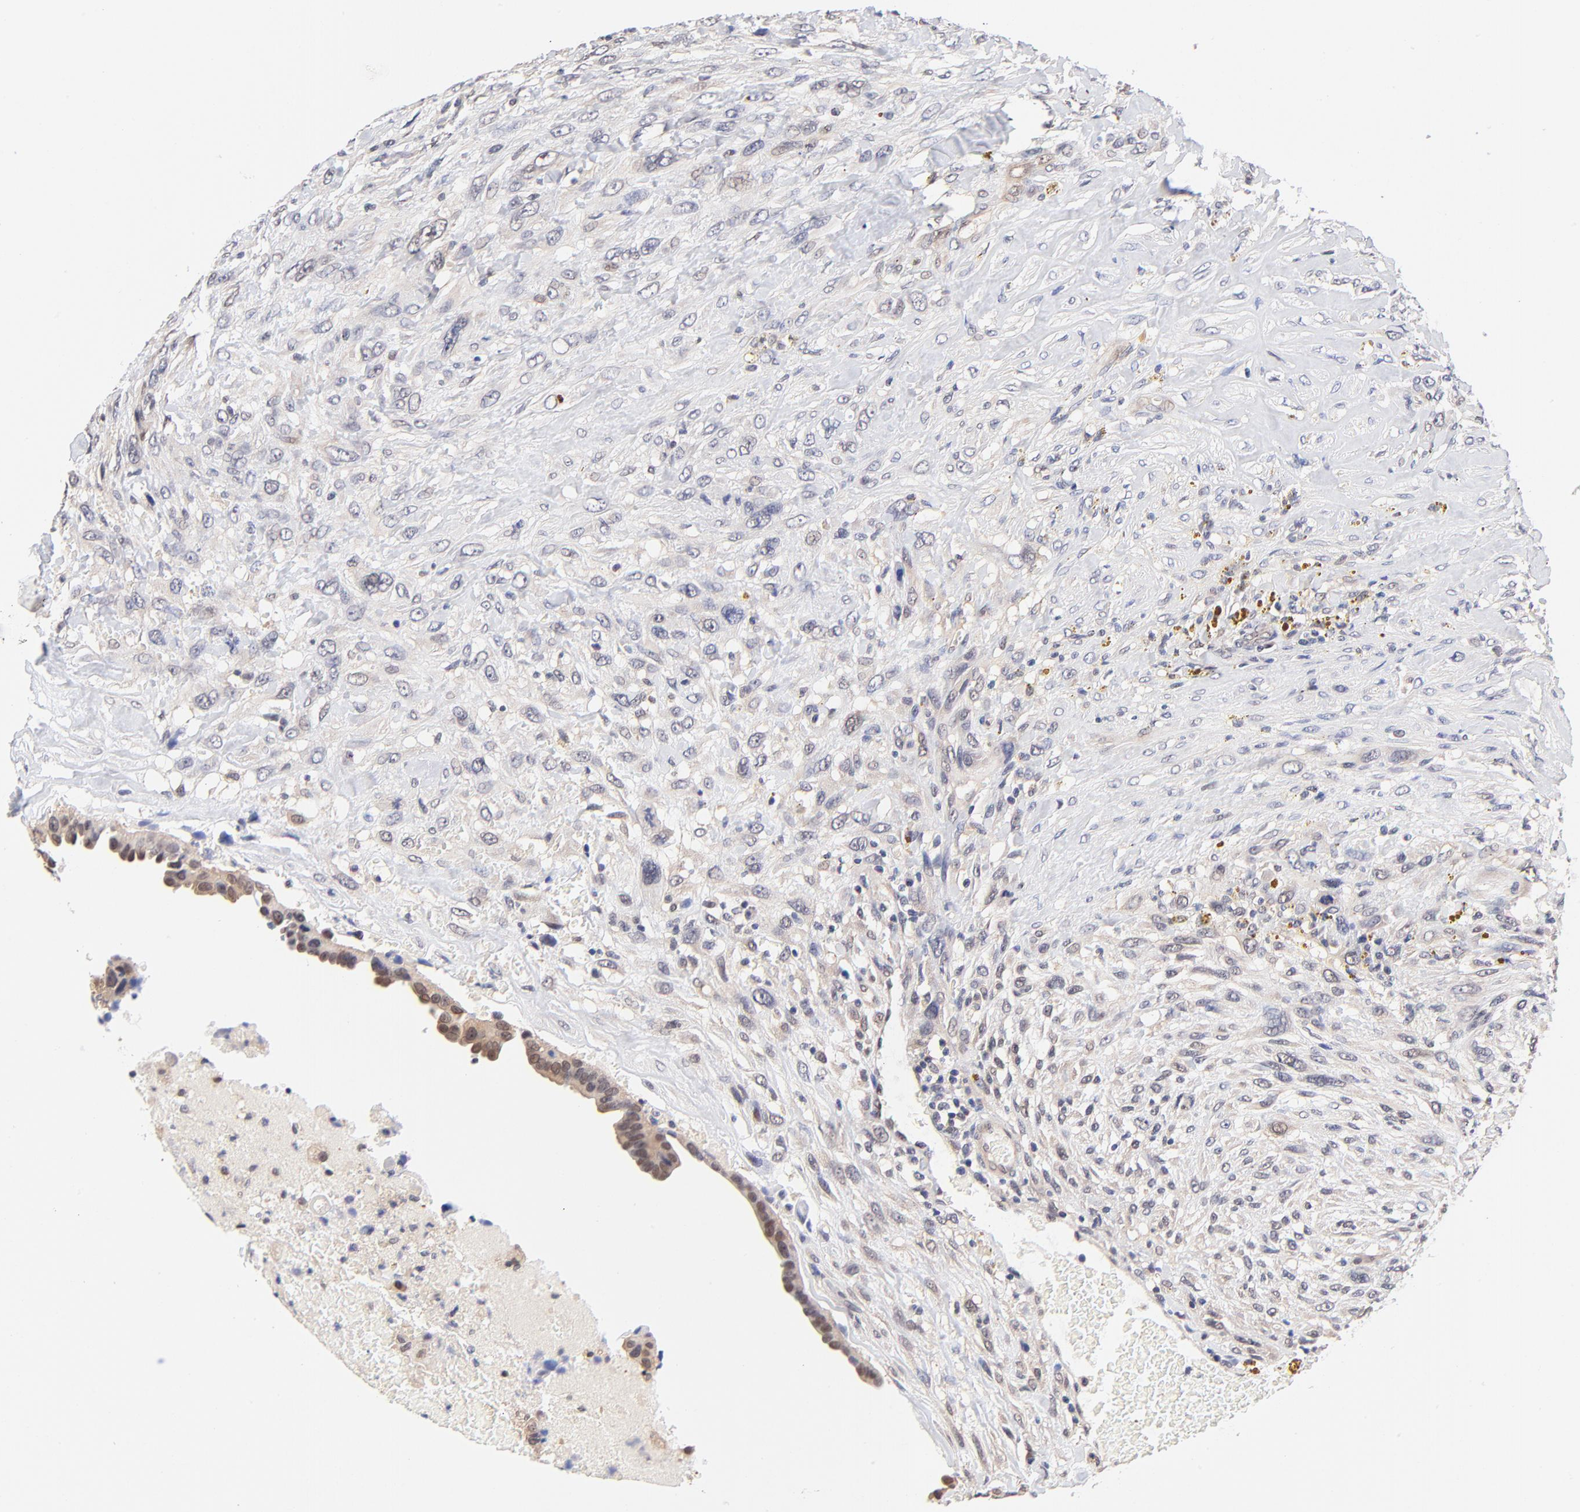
{"staining": {"intensity": "weak", "quantity": ">75%", "location": "cytoplasmic/membranous,nuclear"}, "tissue": "breast cancer", "cell_type": "Tumor cells", "image_type": "cancer", "snomed": [{"axis": "morphology", "description": "Neoplasm, malignant, NOS"}, {"axis": "topography", "description": "Breast"}], "caption": "DAB immunohistochemical staining of neoplasm (malignant) (breast) exhibits weak cytoplasmic/membranous and nuclear protein expression in about >75% of tumor cells.", "gene": "TXNL1", "patient": {"sex": "female", "age": 50}}